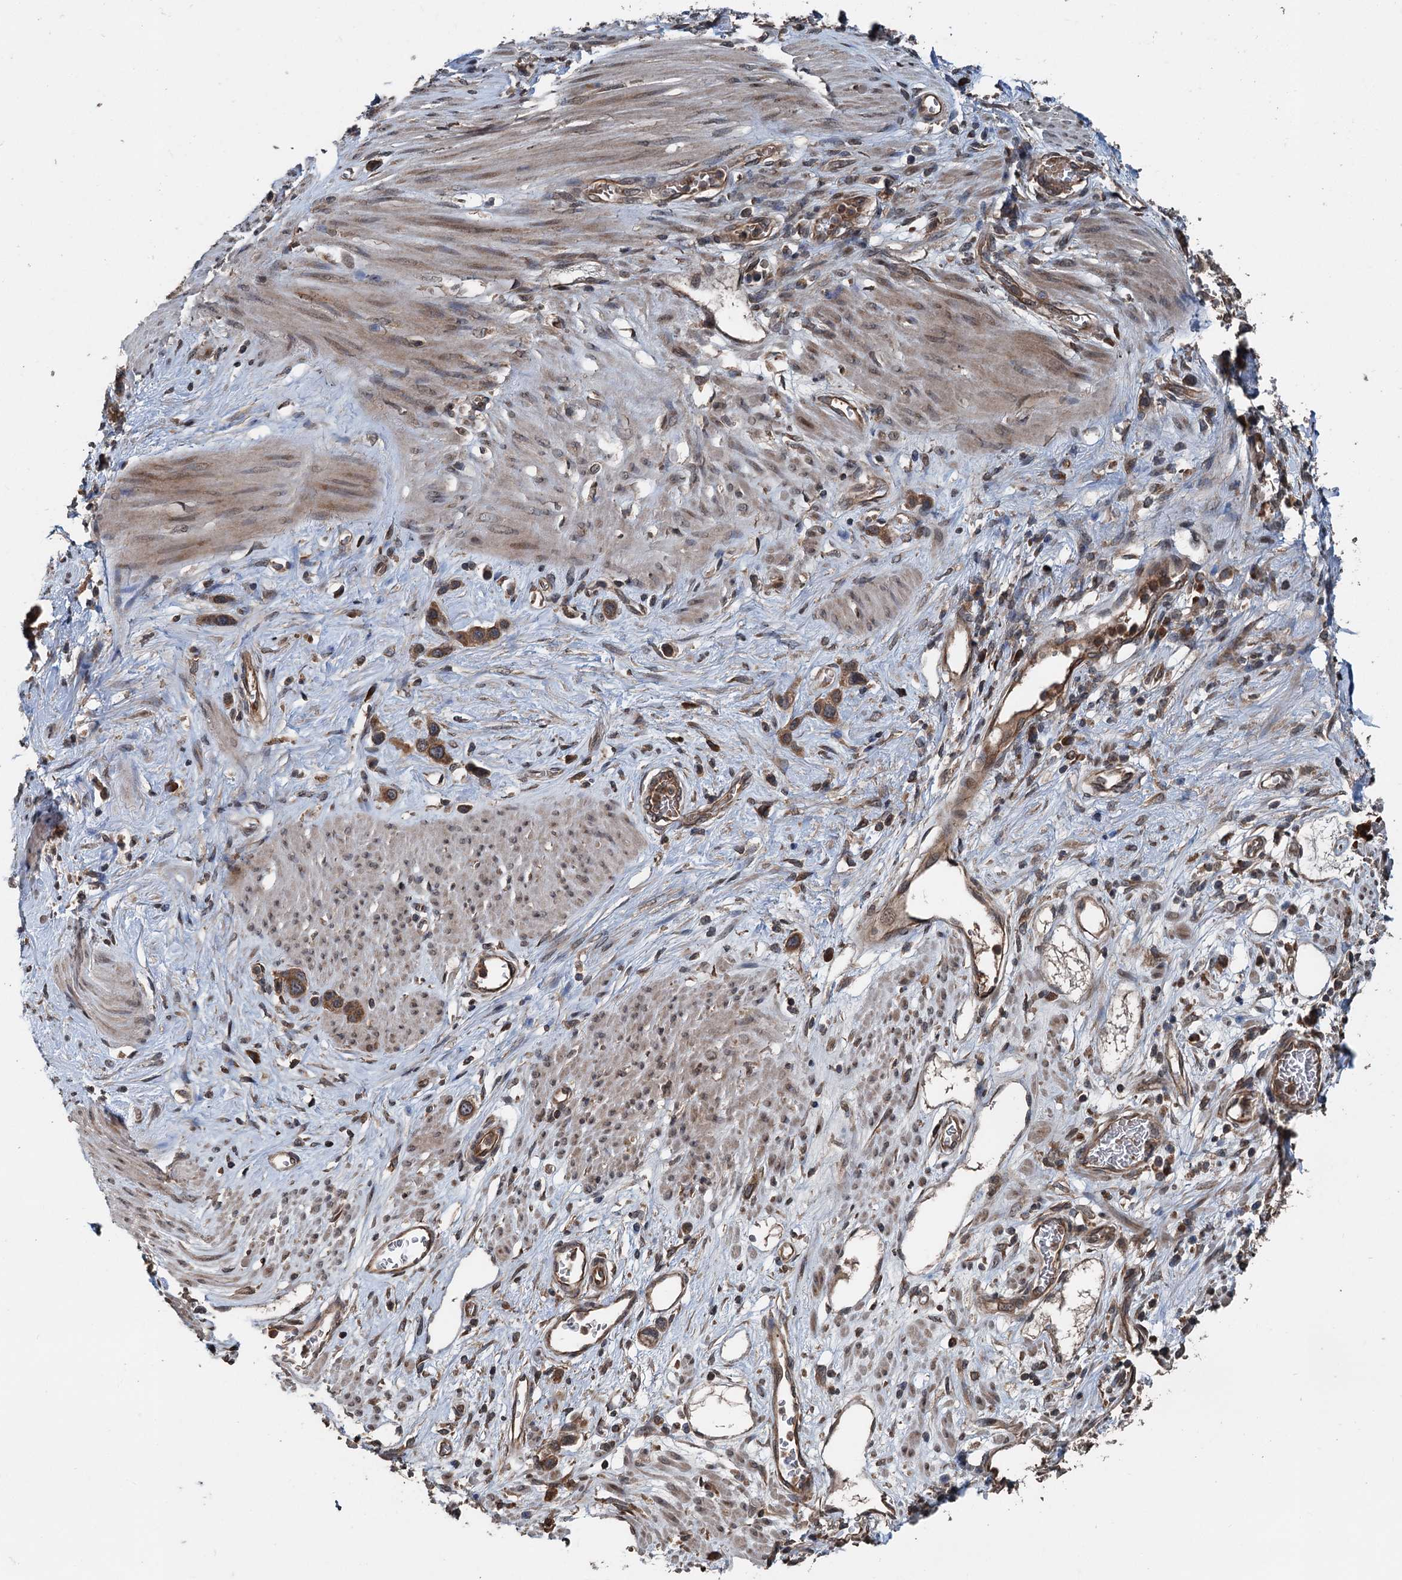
{"staining": {"intensity": "moderate", "quantity": ">75%", "location": "cytoplasmic/membranous"}, "tissue": "stomach cancer", "cell_type": "Tumor cells", "image_type": "cancer", "snomed": [{"axis": "morphology", "description": "Adenocarcinoma, NOS"}, {"axis": "morphology", "description": "Adenocarcinoma, High grade"}, {"axis": "topography", "description": "Stomach, upper"}, {"axis": "topography", "description": "Stomach, lower"}], "caption": "Protein staining of stomach cancer tissue displays moderate cytoplasmic/membranous staining in about >75% of tumor cells.", "gene": "N4BP2L2", "patient": {"sex": "female", "age": 65}}